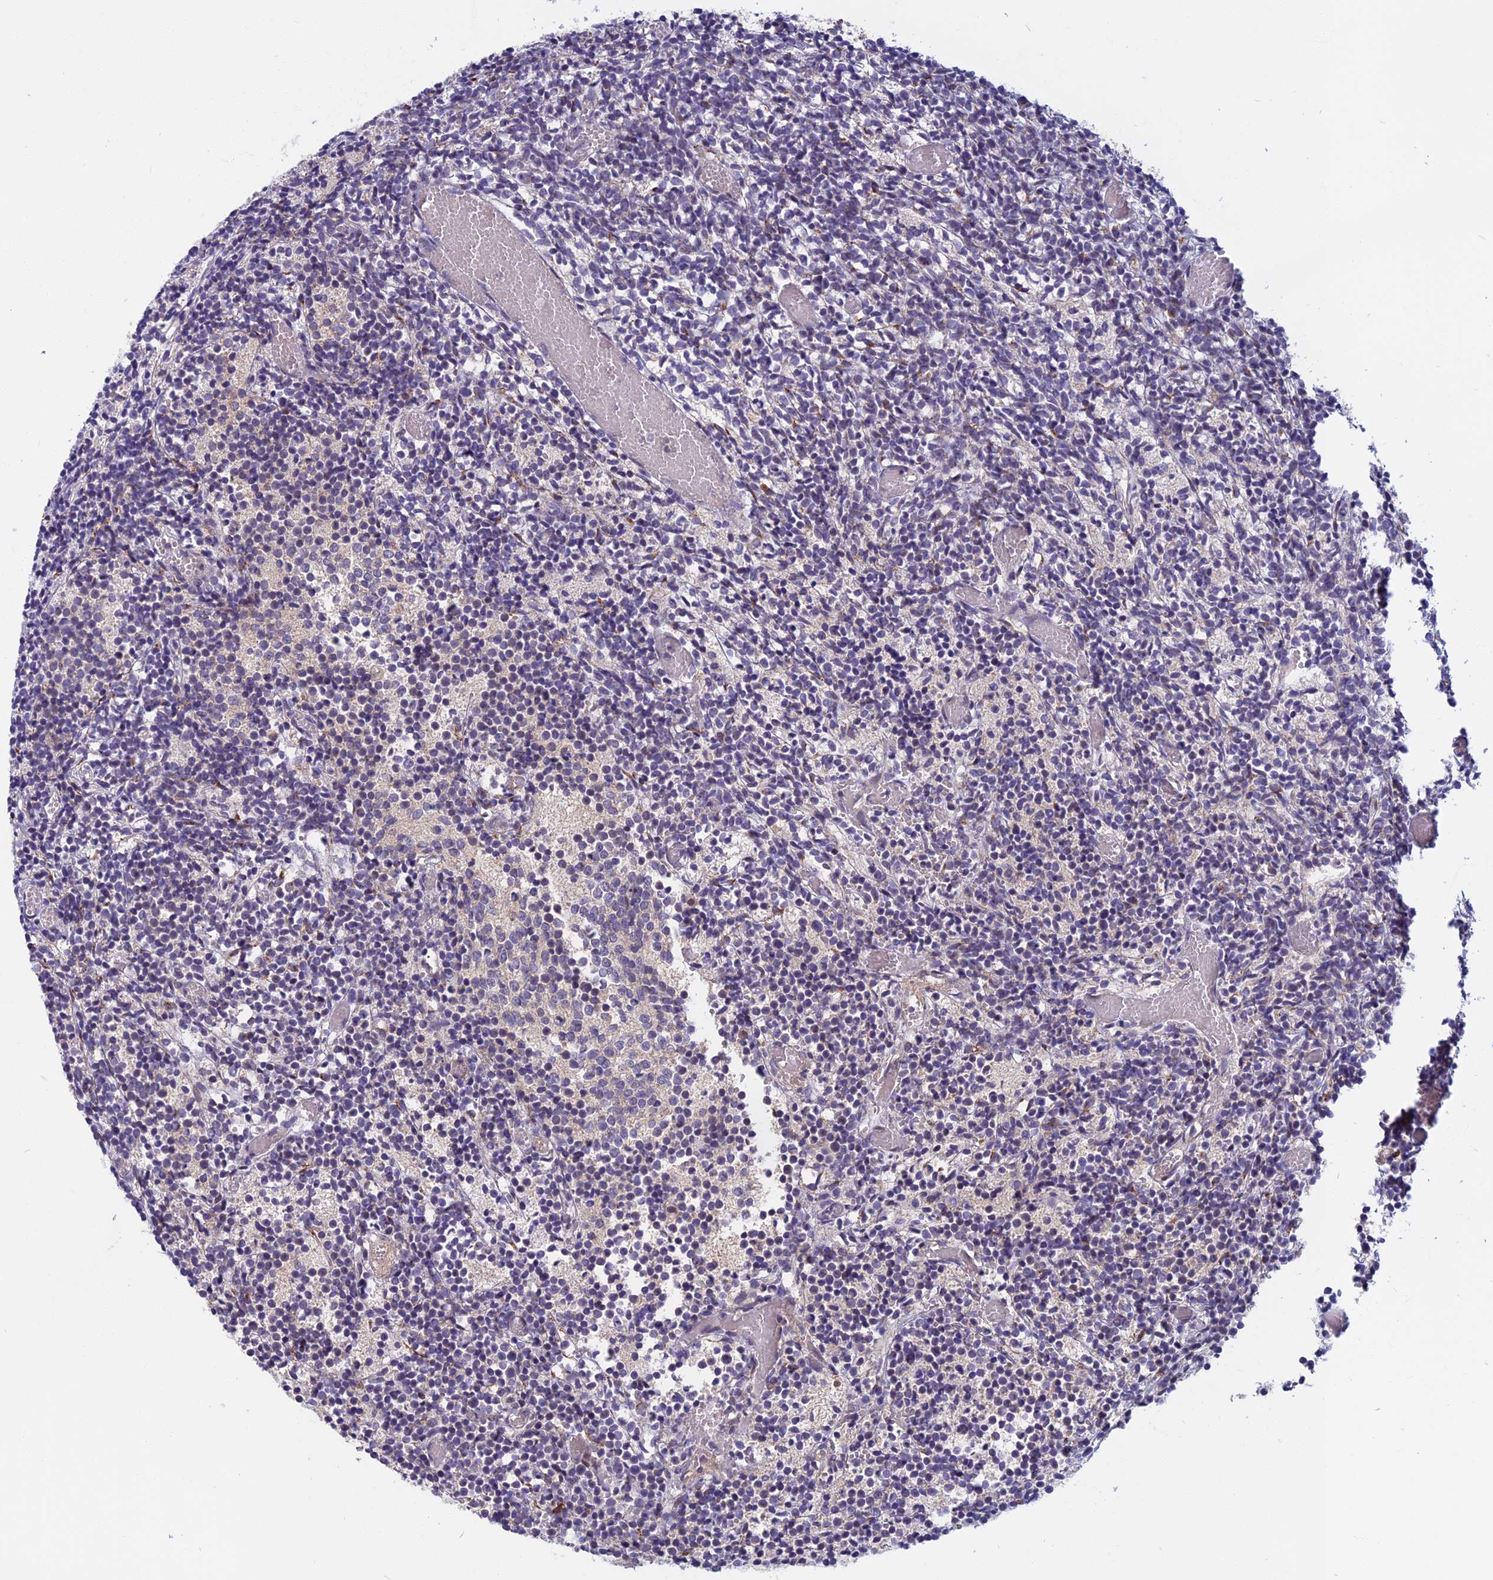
{"staining": {"intensity": "negative", "quantity": "none", "location": "none"}, "tissue": "glioma", "cell_type": "Tumor cells", "image_type": "cancer", "snomed": [{"axis": "morphology", "description": "Glioma, malignant, Low grade"}, {"axis": "topography", "description": "Brain"}], "caption": "High power microscopy image of an IHC photomicrograph of malignant low-grade glioma, revealing no significant positivity in tumor cells. The staining is performed using DAB (3,3'-diaminobenzidine) brown chromogen with nuclei counter-stained in using hematoxylin.", "gene": "CCDC113", "patient": {"sex": "female", "age": 1}}